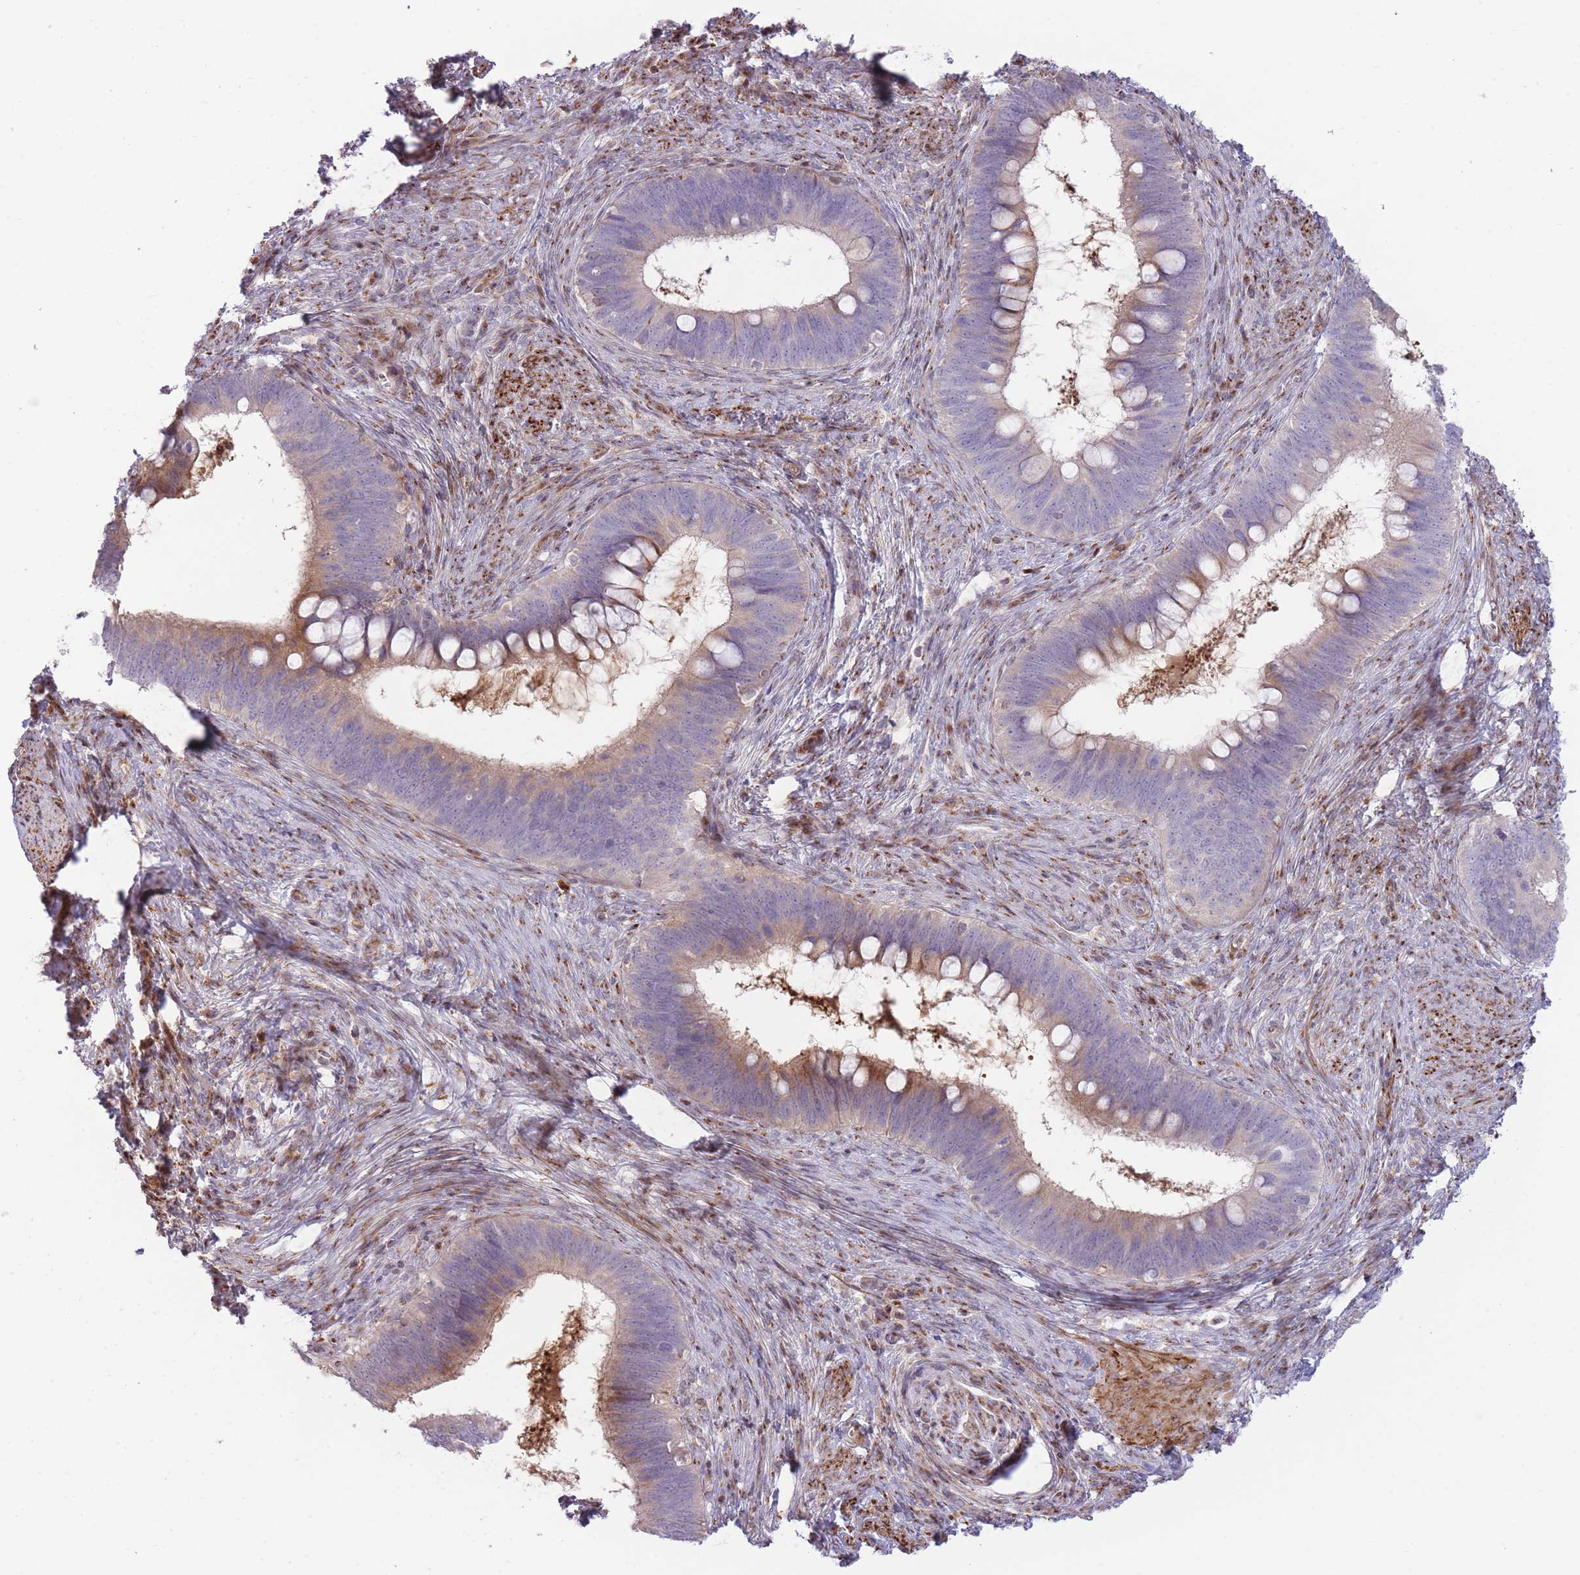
{"staining": {"intensity": "moderate", "quantity": "<25%", "location": "cytoplasmic/membranous"}, "tissue": "cervical cancer", "cell_type": "Tumor cells", "image_type": "cancer", "snomed": [{"axis": "morphology", "description": "Adenocarcinoma, NOS"}, {"axis": "topography", "description": "Cervix"}], "caption": "Human cervical cancer stained with a brown dye shows moderate cytoplasmic/membranous positive staining in approximately <25% of tumor cells.", "gene": "PPP3R2", "patient": {"sex": "female", "age": 42}}